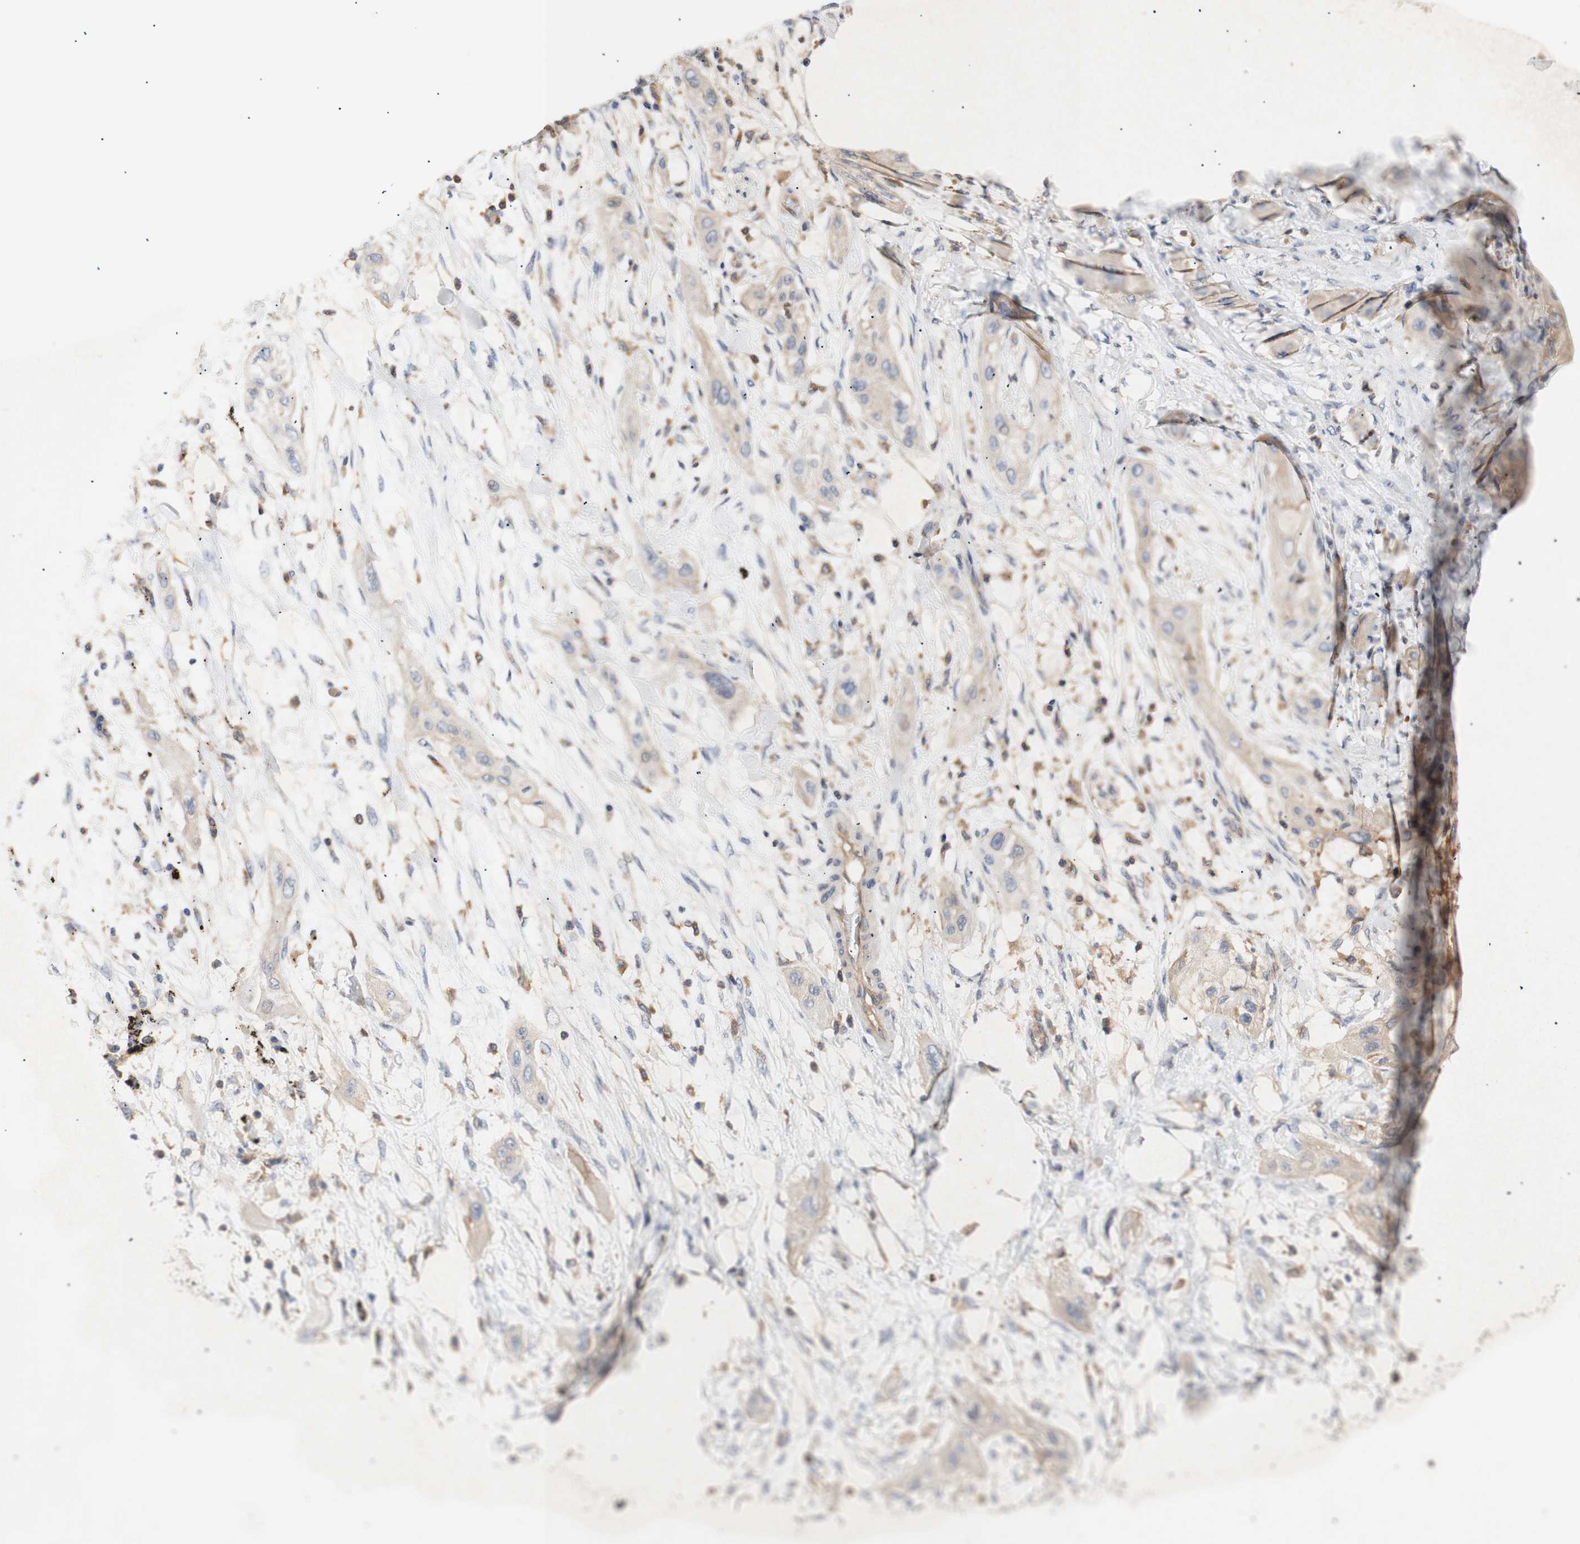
{"staining": {"intensity": "weak", "quantity": ">75%", "location": "cytoplasmic/membranous"}, "tissue": "lung cancer", "cell_type": "Tumor cells", "image_type": "cancer", "snomed": [{"axis": "morphology", "description": "Squamous cell carcinoma, NOS"}, {"axis": "topography", "description": "Lung"}], "caption": "A micrograph showing weak cytoplasmic/membranous positivity in about >75% of tumor cells in lung cancer, as visualized by brown immunohistochemical staining.", "gene": "IKBKG", "patient": {"sex": "female", "age": 47}}